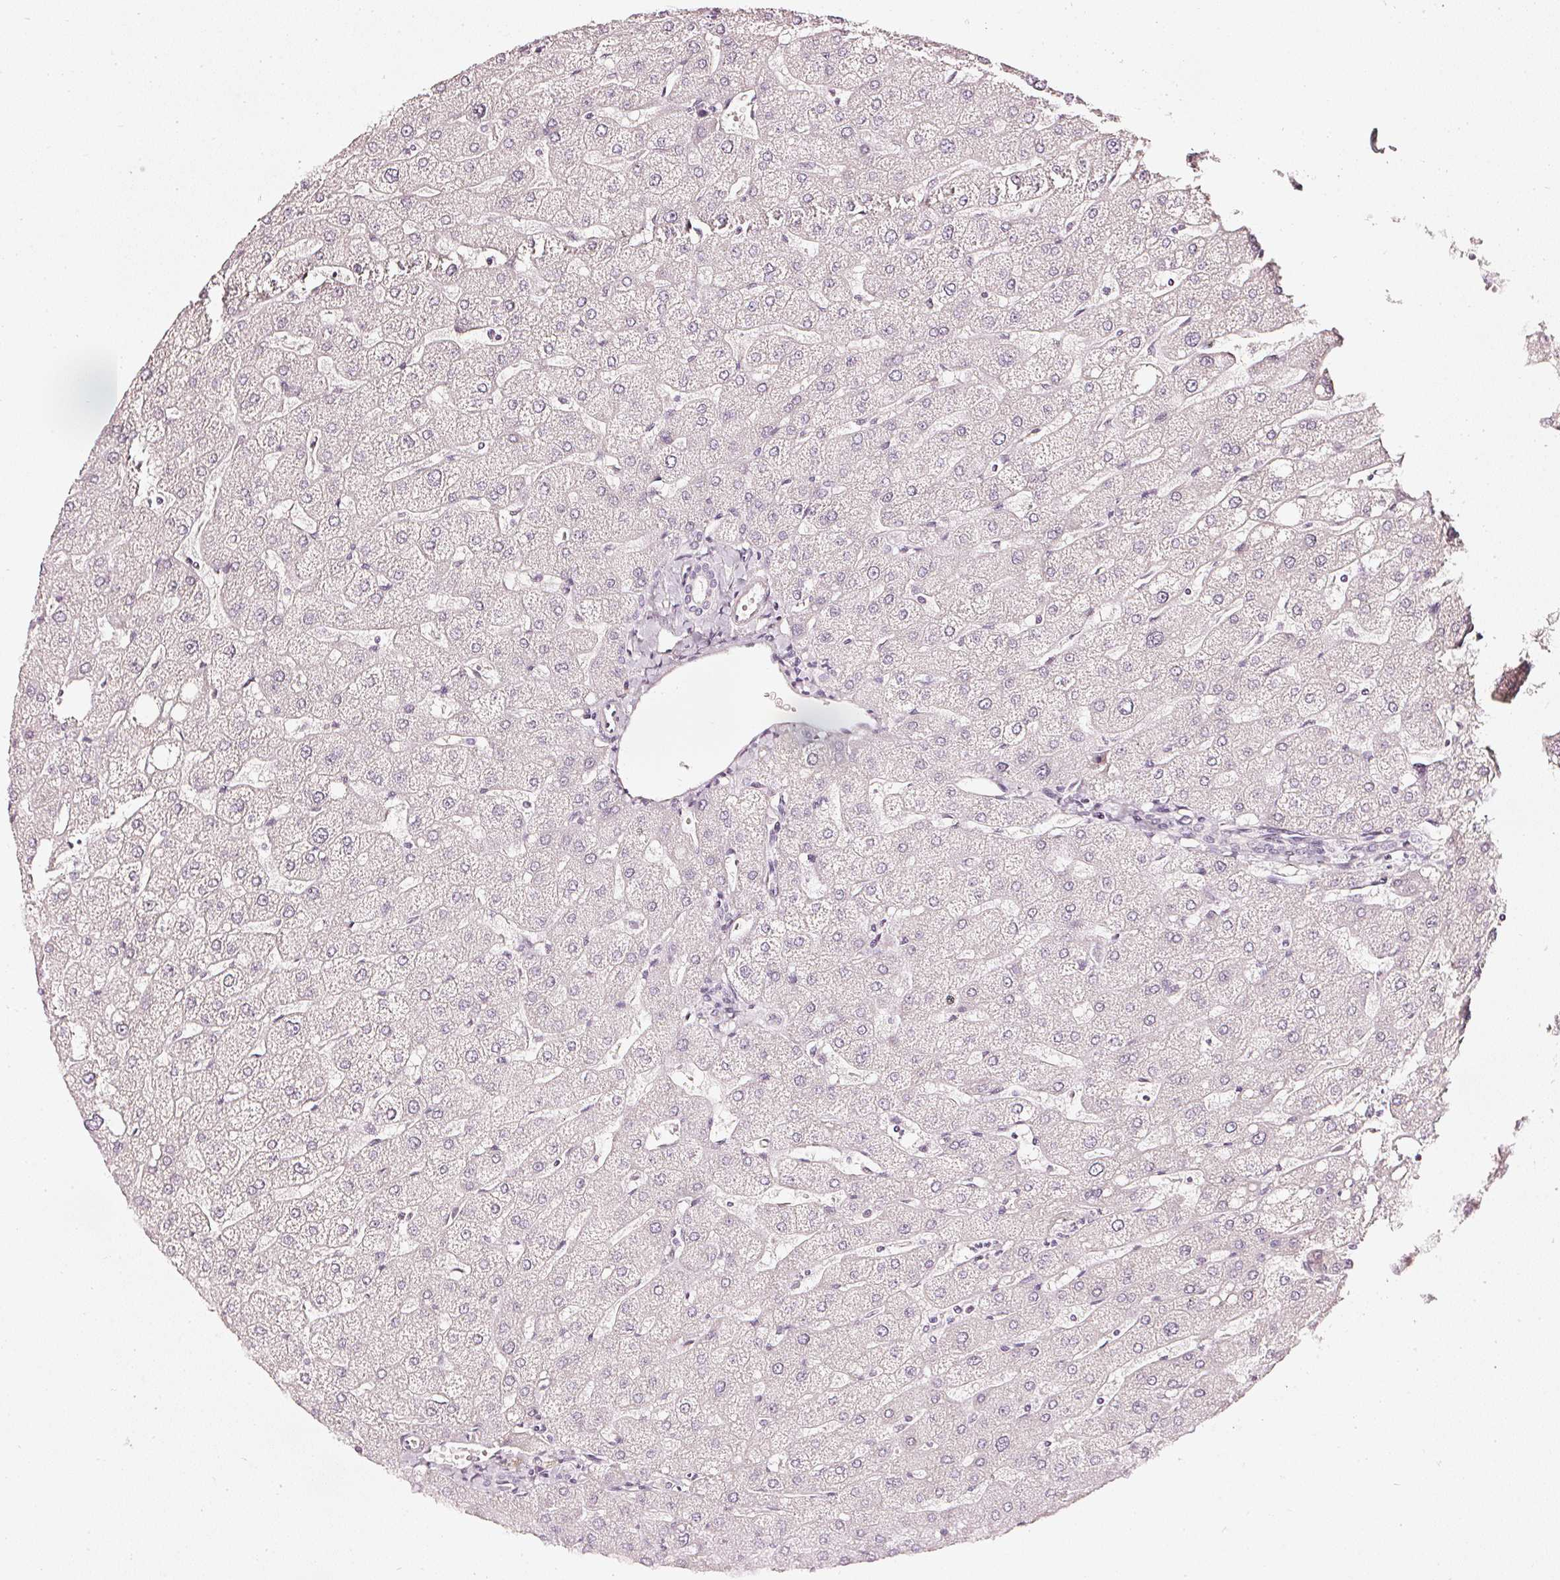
{"staining": {"intensity": "negative", "quantity": "none", "location": "none"}, "tissue": "liver", "cell_type": "Cholangiocytes", "image_type": "normal", "snomed": [{"axis": "morphology", "description": "Normal tissue, NOS"}, {"axis": "topography", "description": "Liver"}], "caption": "The histopathology image demonstrates no significant positivity in cholangiocytes of liver.", "gene": "CNP", "patient": {"sex": "male", "age": 67}}